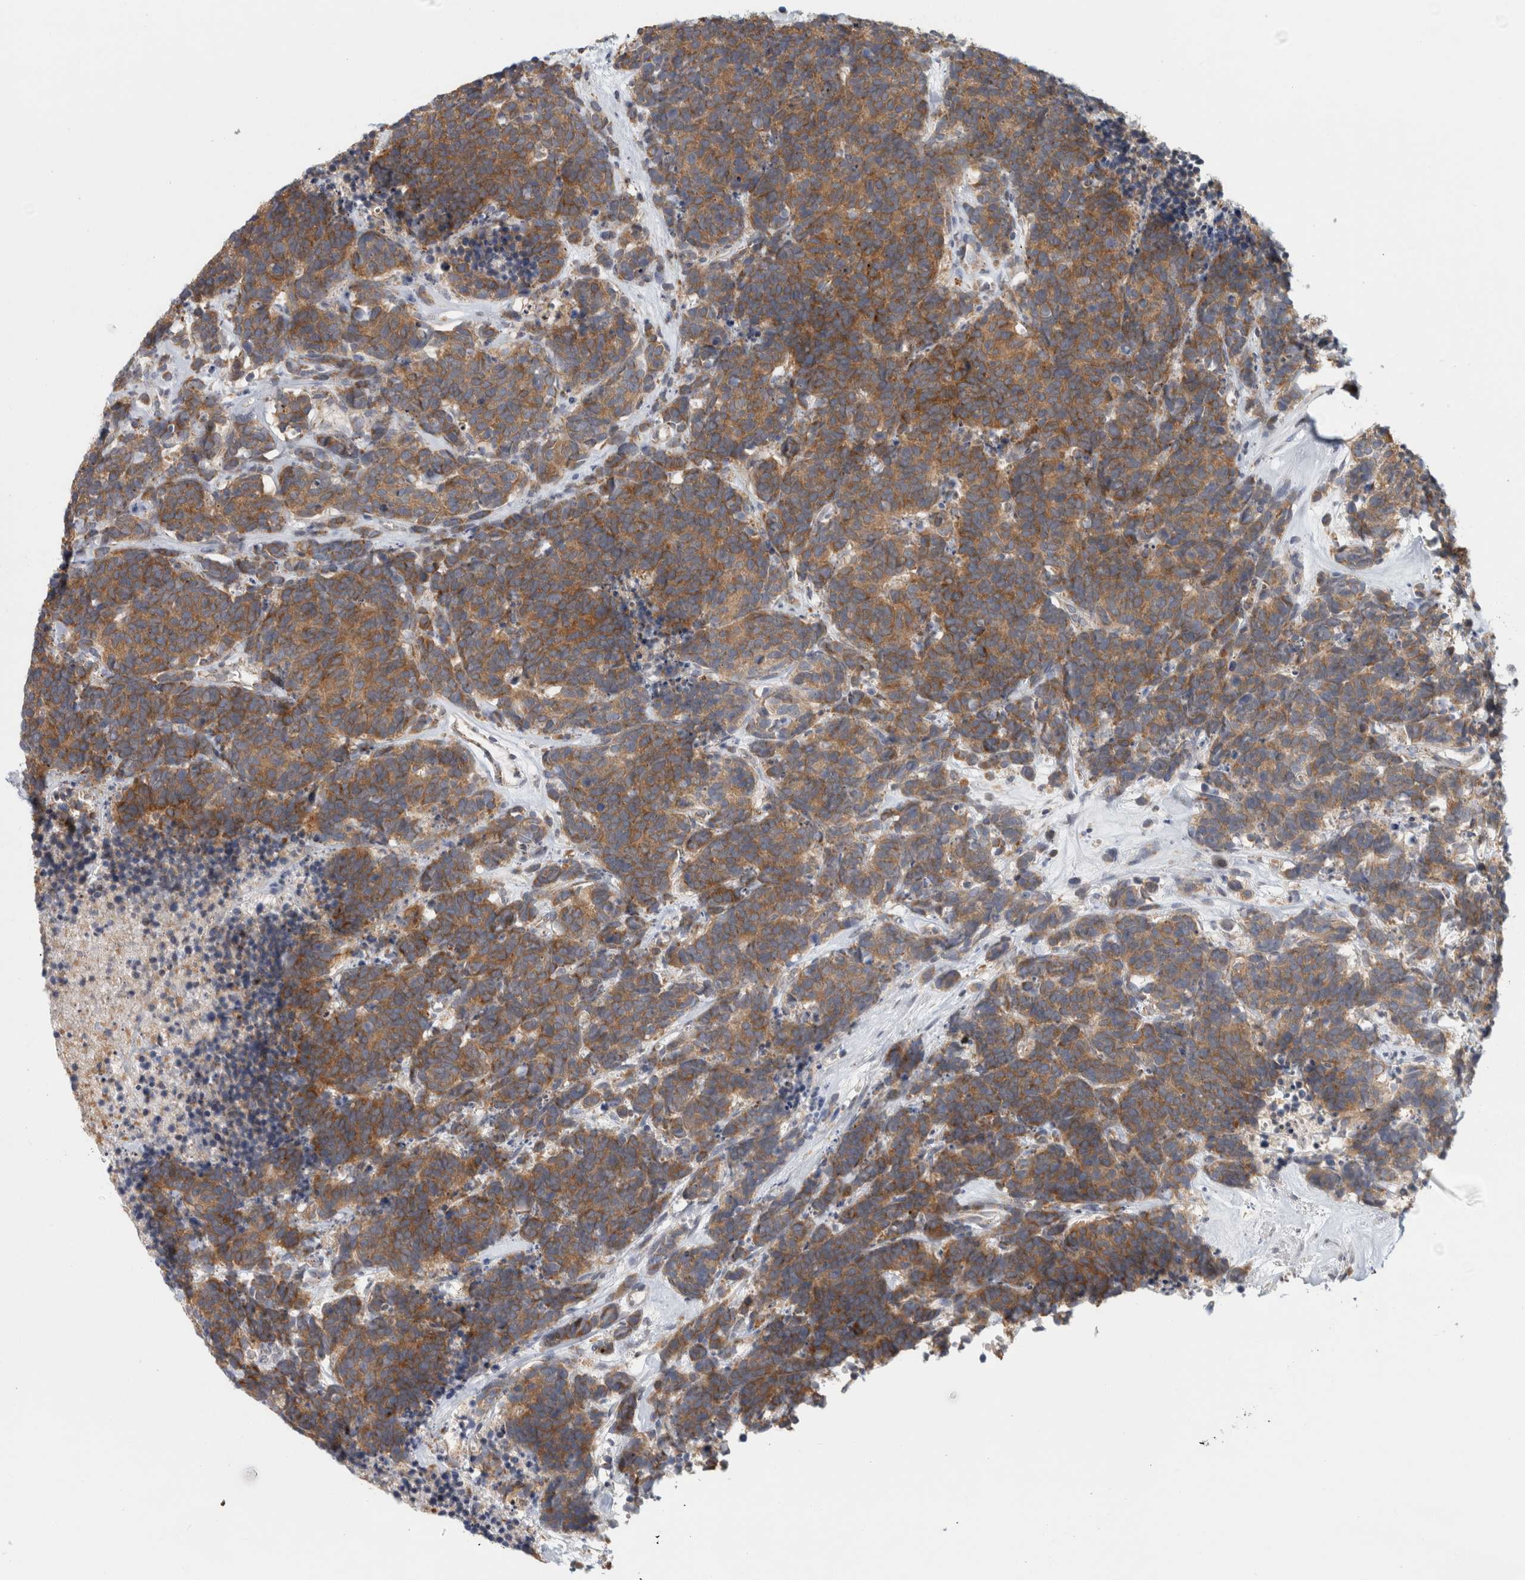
{"staining": {"intensity": "moderate", "quantity": ">75%", "location": "cytoplasmic/membranous"}, "tissue": "carcinoid", "cell_type": "Tumor cells", "image_type": "cancer", "snomed": [{"axis": "morphology", "description": "Carcinoma, NOS"}, {"axis": "morphology", "description": "Carcinoid, malignant, NOS"}, {"axis": "topography", "description": "Urinary bladder"}], "caption": "The photomicrograph exhibits immunohistochemical staining of carcinoid. There is moderate cytoplasmic/membranous positivity is present in about >75% of tumor cells. (brown staining indicates protein expression, while blue staining denotes nuclei).", "gene": "RAB18", "patient": {"sex": "male", "age": 57}}